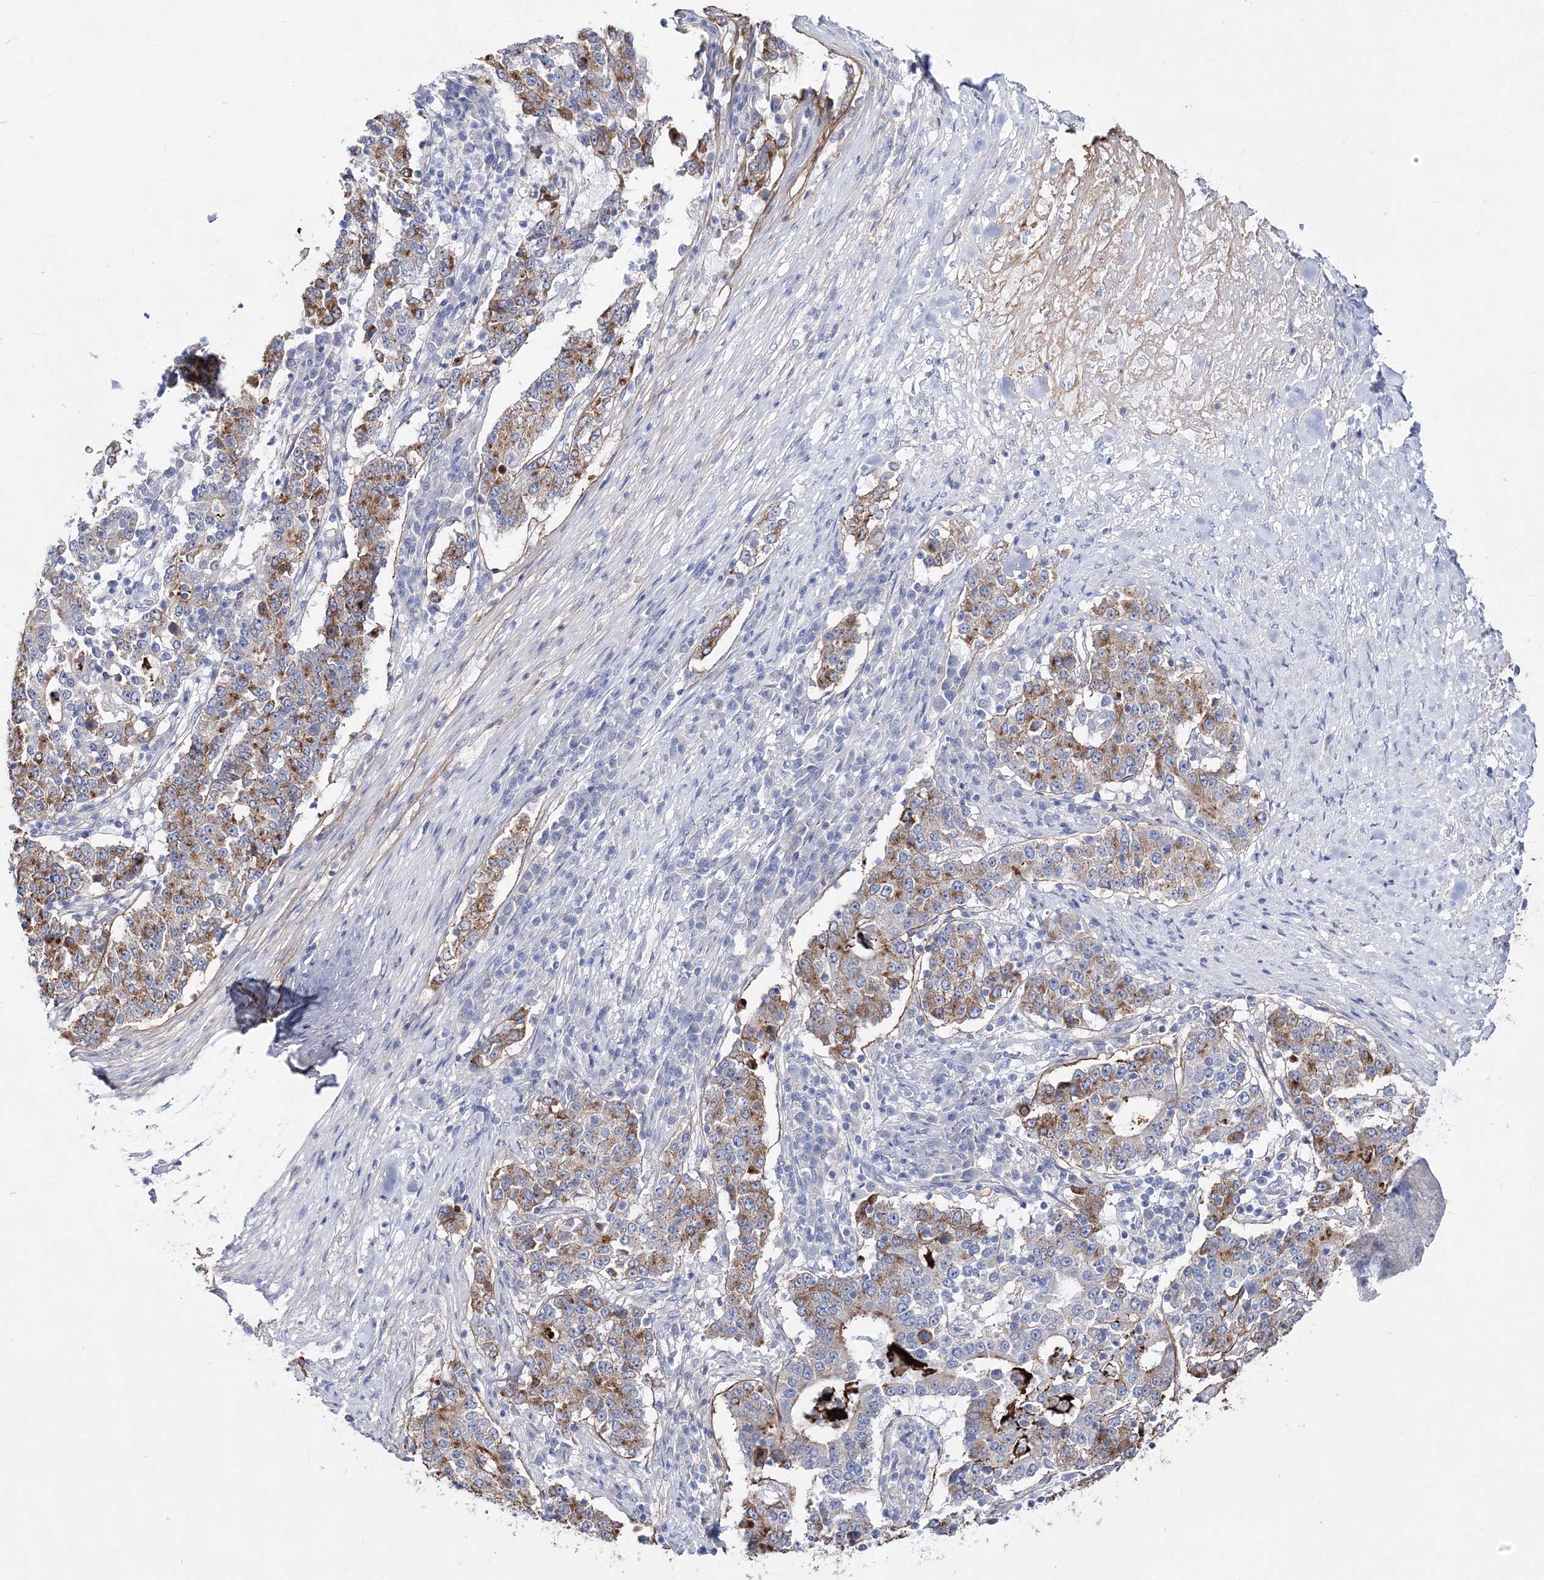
{"staining": {"intensity": "moderate", "quantity": ">75%", "location": "cytoplasmic/membranous"}, "tissue": "stomach cancer", "cell_type": "Tumor cells", "image_type": "cancer", "snomed": [{"axis": "morphology", "description": "Adenocarcinoma, NOS"}, {"axis": "topography", "description": "Stomach"}], "caption": "Immunohistochemistry (IHC) micrograph of human stomach cancer (adenocarcinoma) stained for a protein (brown), which displays medium levels of moderate cytoplasmic/membranous staining in about >75% of tumor cells.", "gene": "ARHGAP32", "patient": {"sex": "male", "age": 59}}